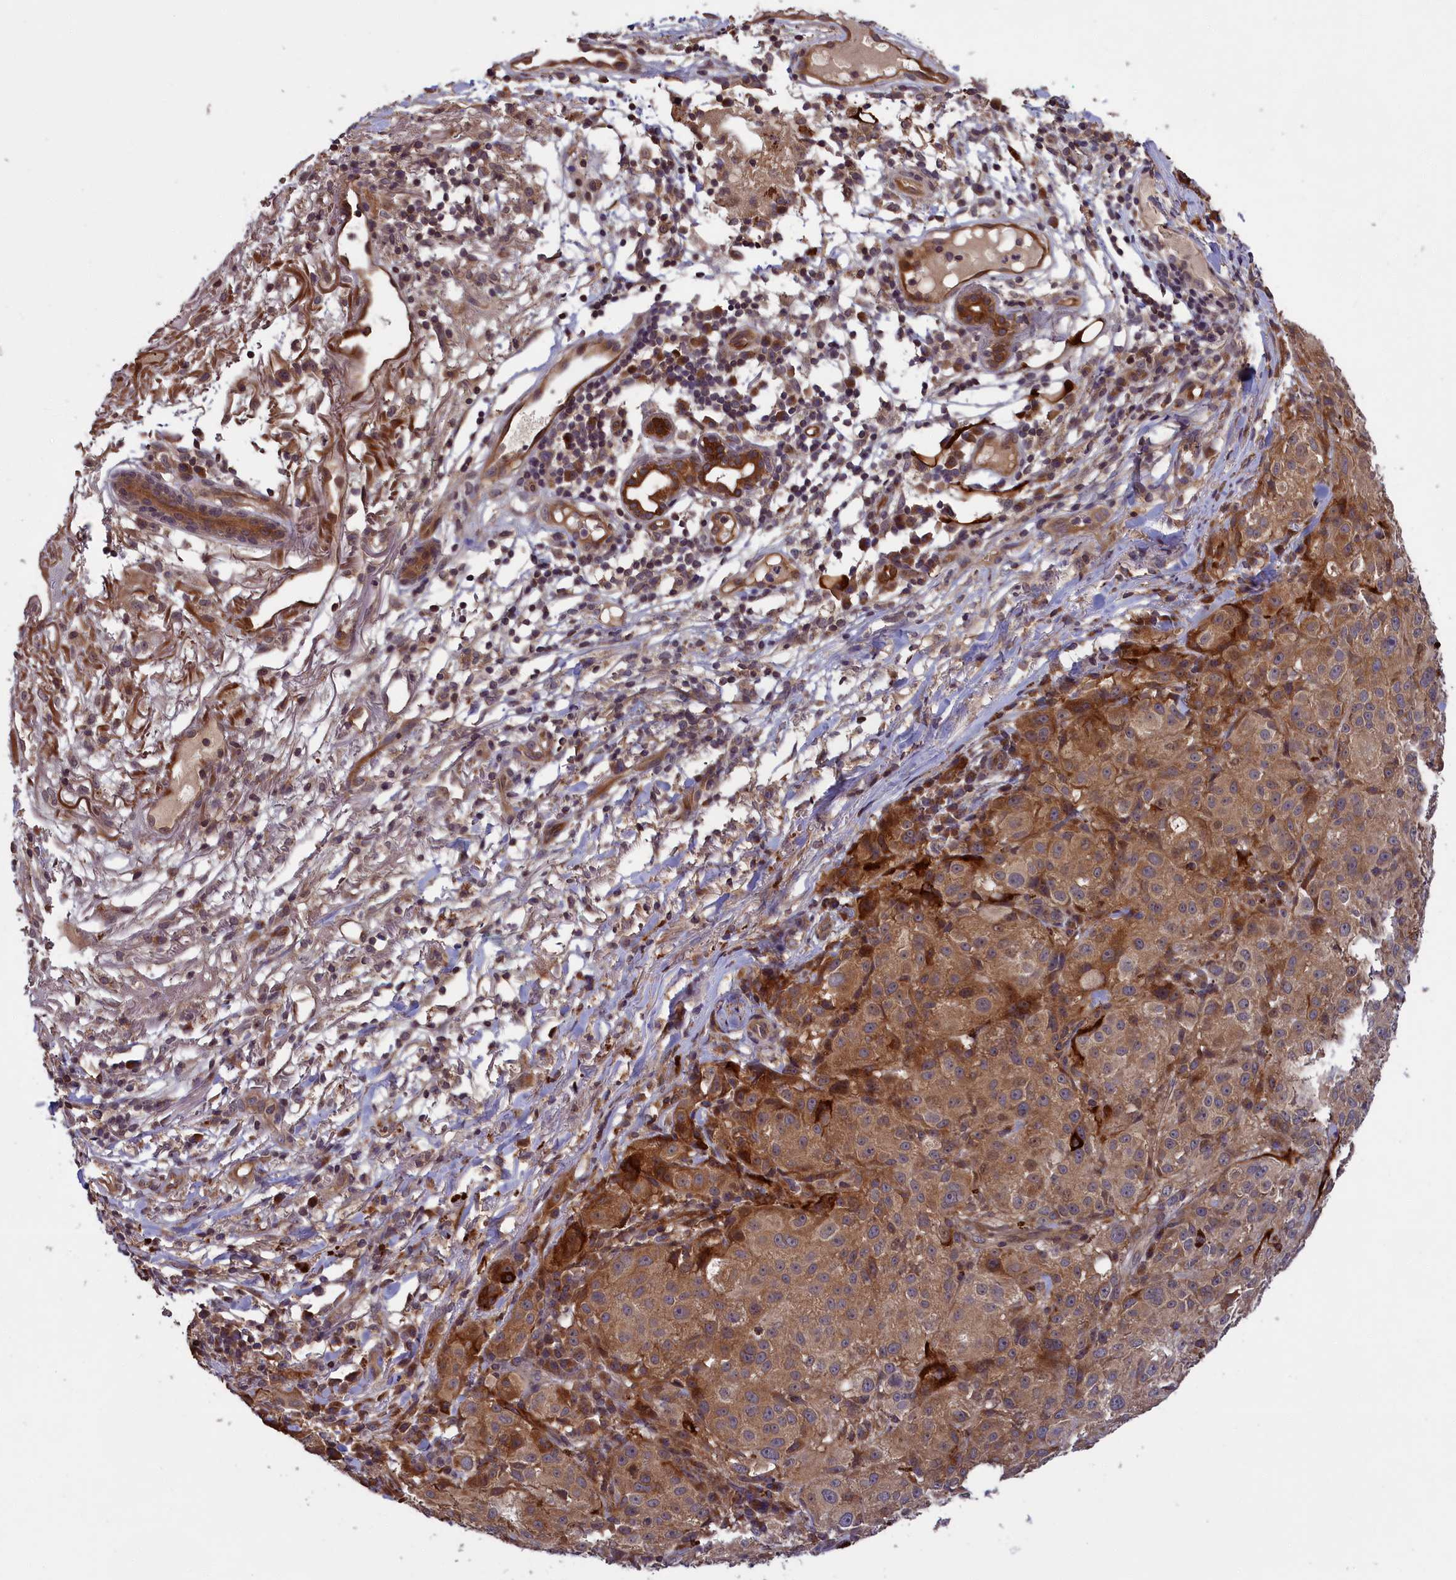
{"staining": {"intensity": "moderate", "quantity": ">75%", "location": "cytoplasmic/membranous"}, "tissue": "melanoma", "cell_type": "Tumor cells", "image_type": "cancer", "snomed": [{"axis": "morphology", "description": "Necrosis, NOS"}, {"axis": "morphology", "description": "Malignant melanoma, NOS"}, {"axis": "topography", "description": "Skin"}], "caption": "Protein staining of melanoma tissue reveals moderate cytoplasmic/membranous staining in approximately >75% of tumor cells.", "gene": "DENND1B", "patient": {"sex": "female", "age": 87}}